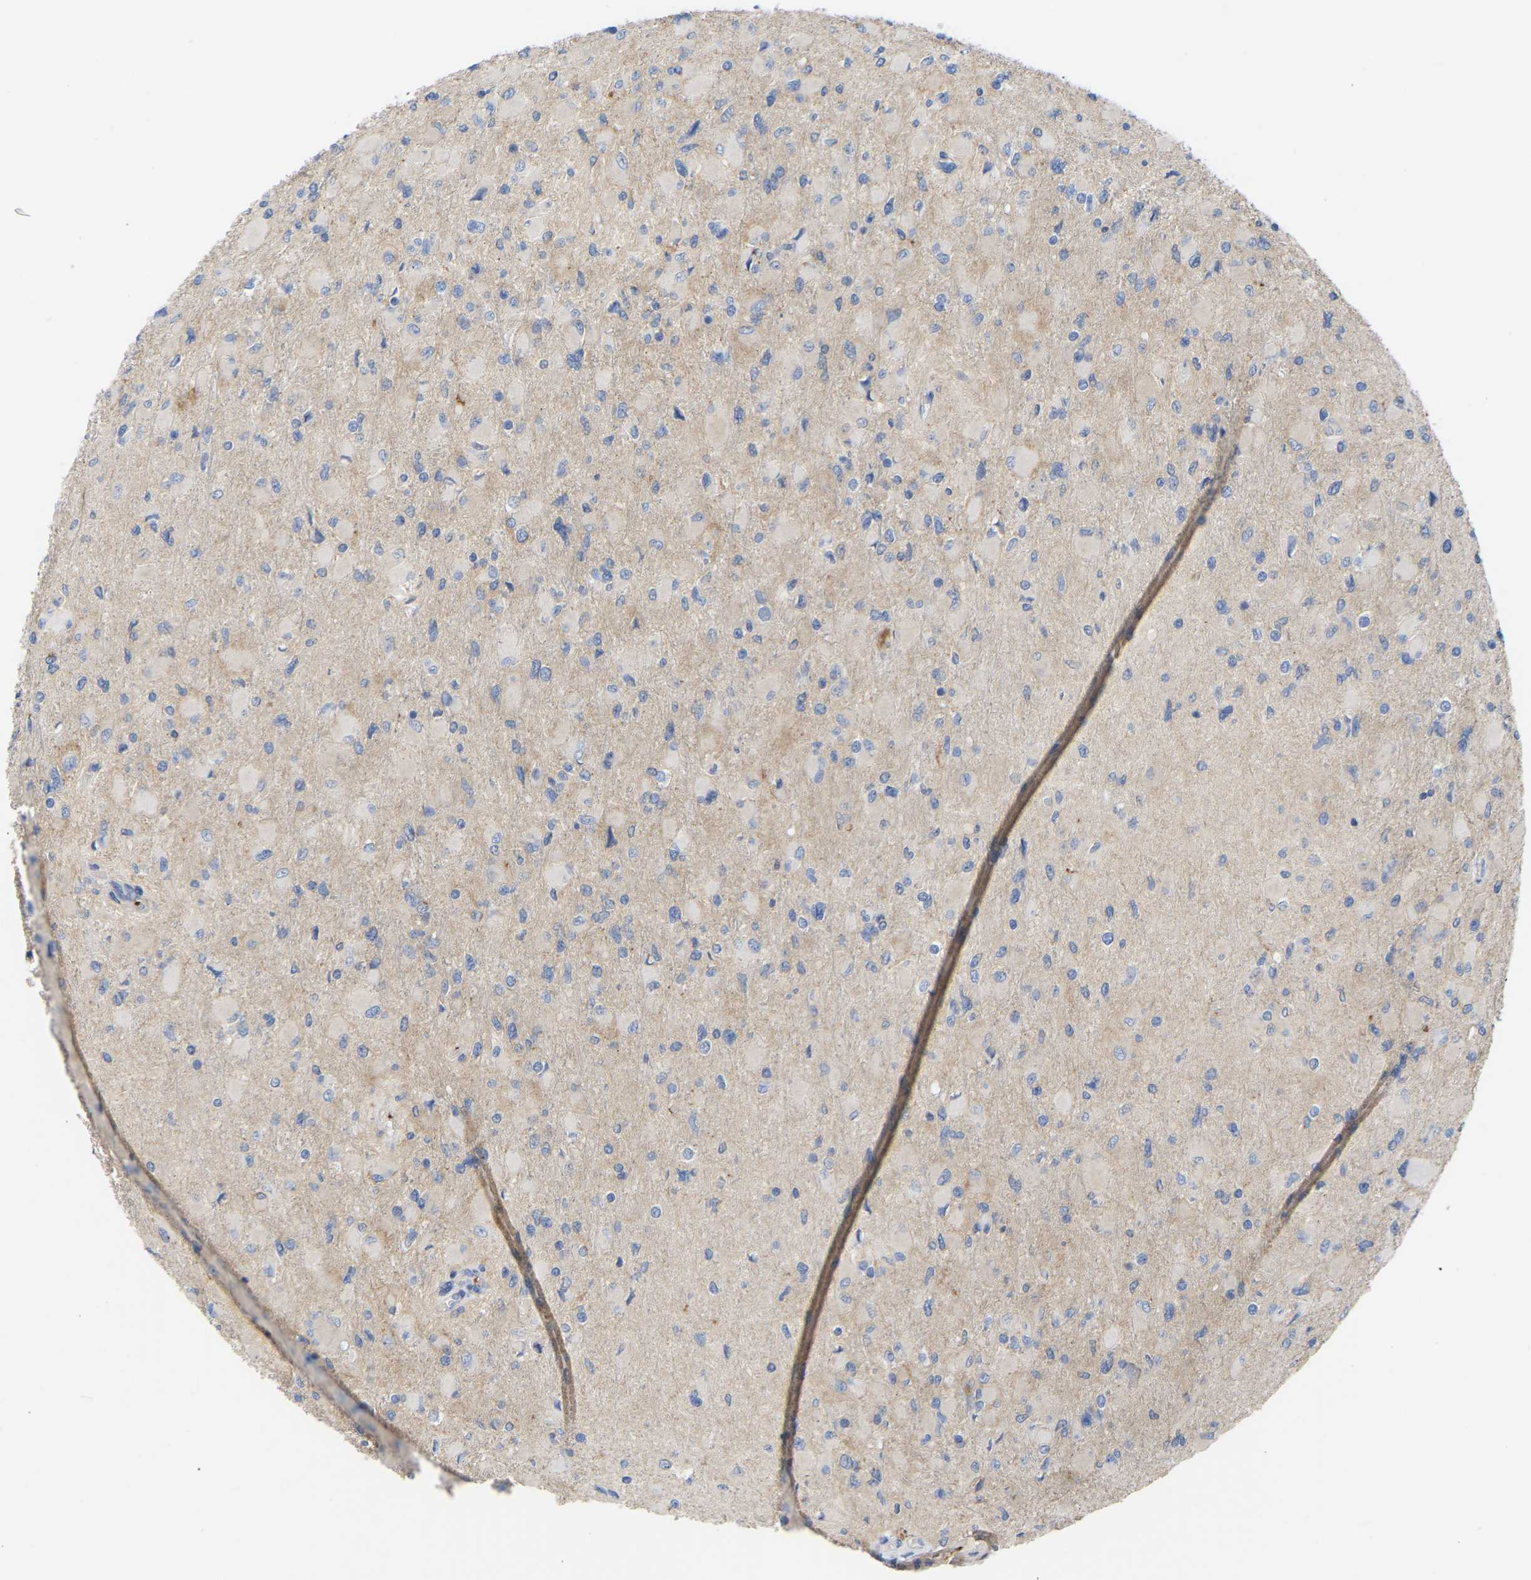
{"staining": {"intensity": "negative", "quantity": "none", "location": "none"}, "tissue": "glioma", "cell_type": "Tumor cells", "image_type": "cancer", "snomed": [{"axis": "morphology", "description": "Glioma, malignant, High grade"}, {"axis": "topography", "description": "Cerebral cortex"}], "caption": "Image shows no protein staining in tumor cells of malignant high-grade glioma tissue.", "gene": "ZNF449", "patient": {"sex": "female", "age": 36}}